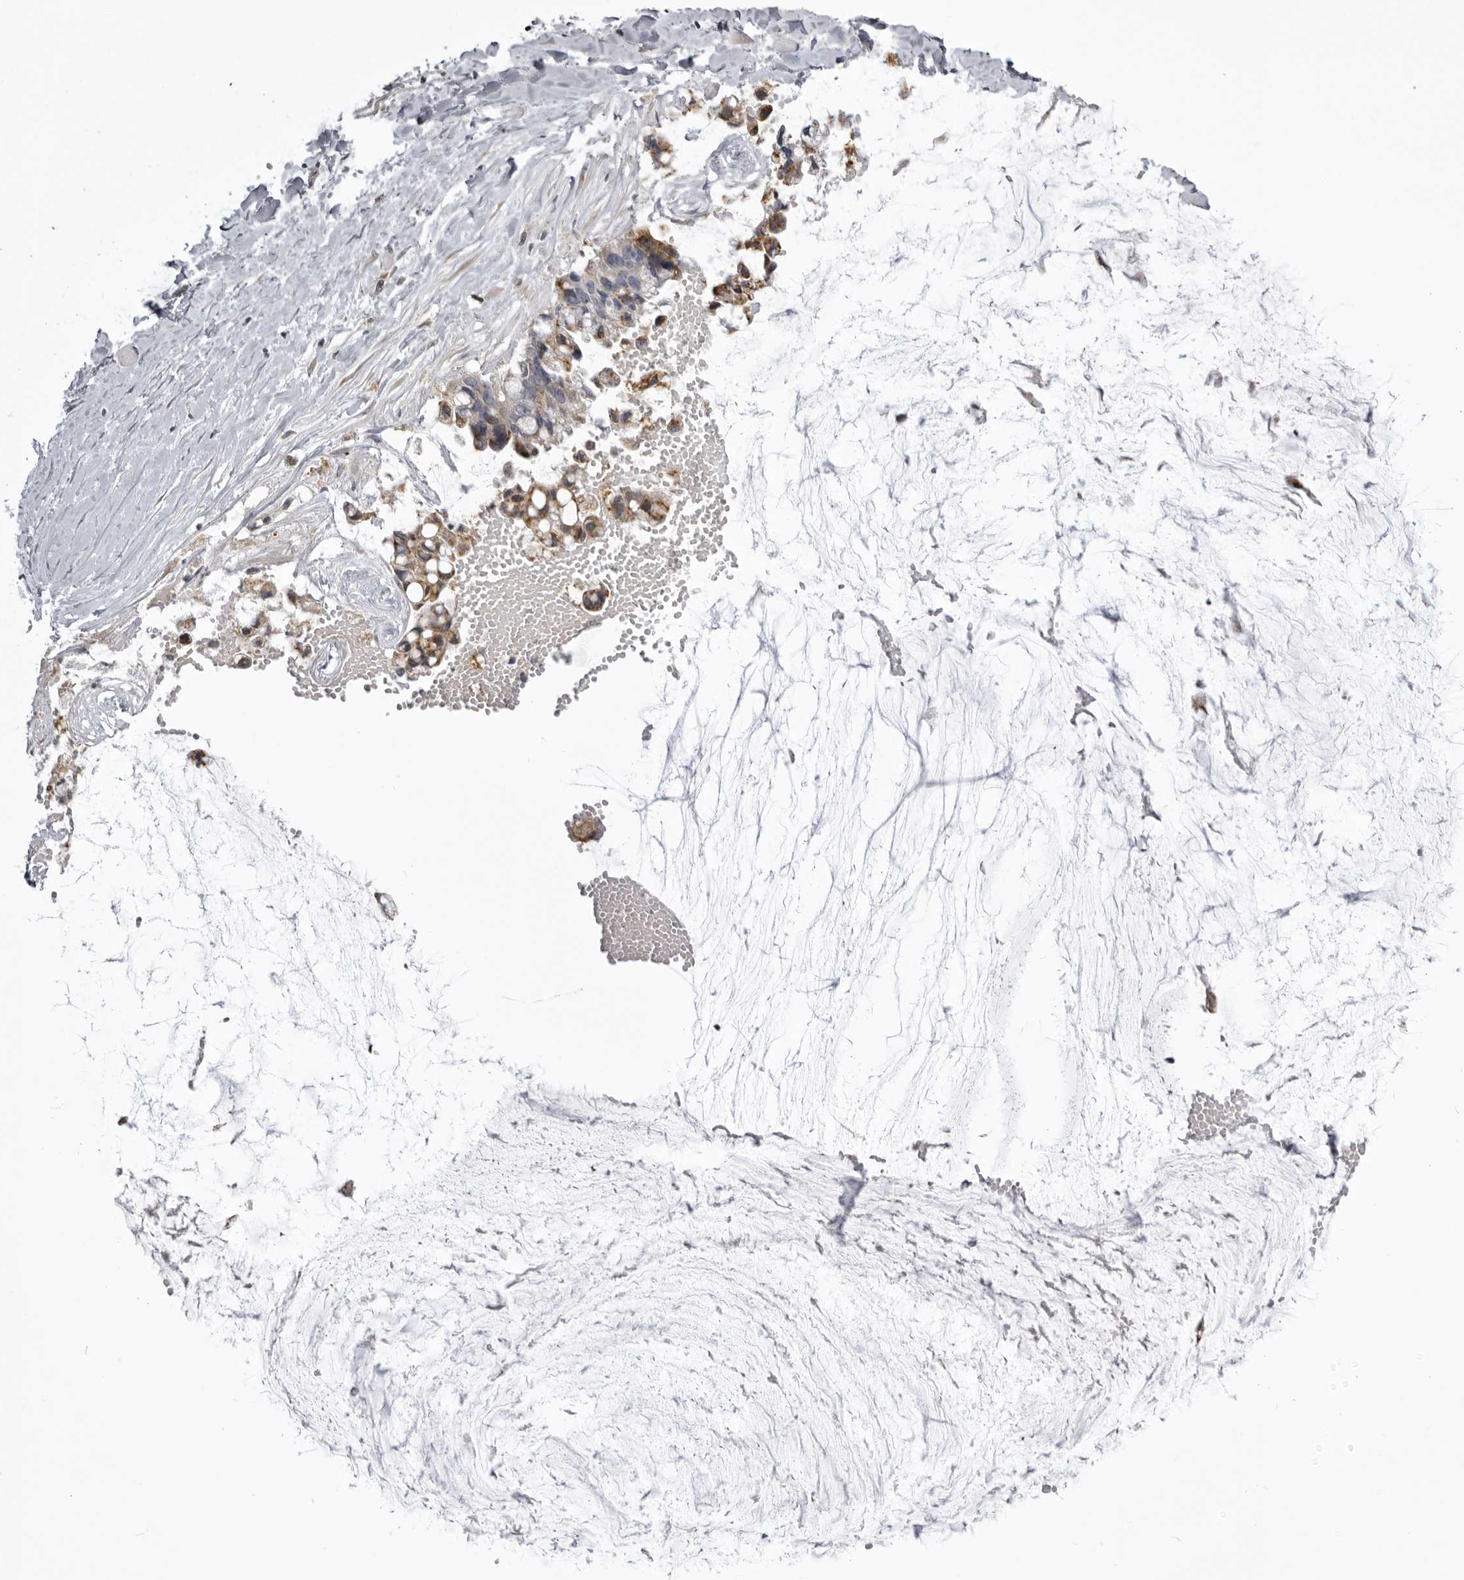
{"staining": {"intensity": "moderate", "quantity": "25%-75%", "location": "cytoplasmic/membranous"}, "tissue": "ovarian cancer", "cell_type": "Tumor cells", "image_type": "cancer", "snomed": [{"axis": "morphology", "description": "Cystadenocarcinoma, mucinous, NOS"}, {"axis": "topography", "description": "Ovary"}], "caption": "DAB immunohistochemical staining of human ovarian mucinous cystadenocarcinoma reveals moderate cytoplasmic/membranous protein staining in approximately 25%-75% of tumor cells. The protein of interest is shown in brown color, while the nuclei are stained blue.", "gene": "NCEH1", "patient": {"sex": "female", "age": 39}}